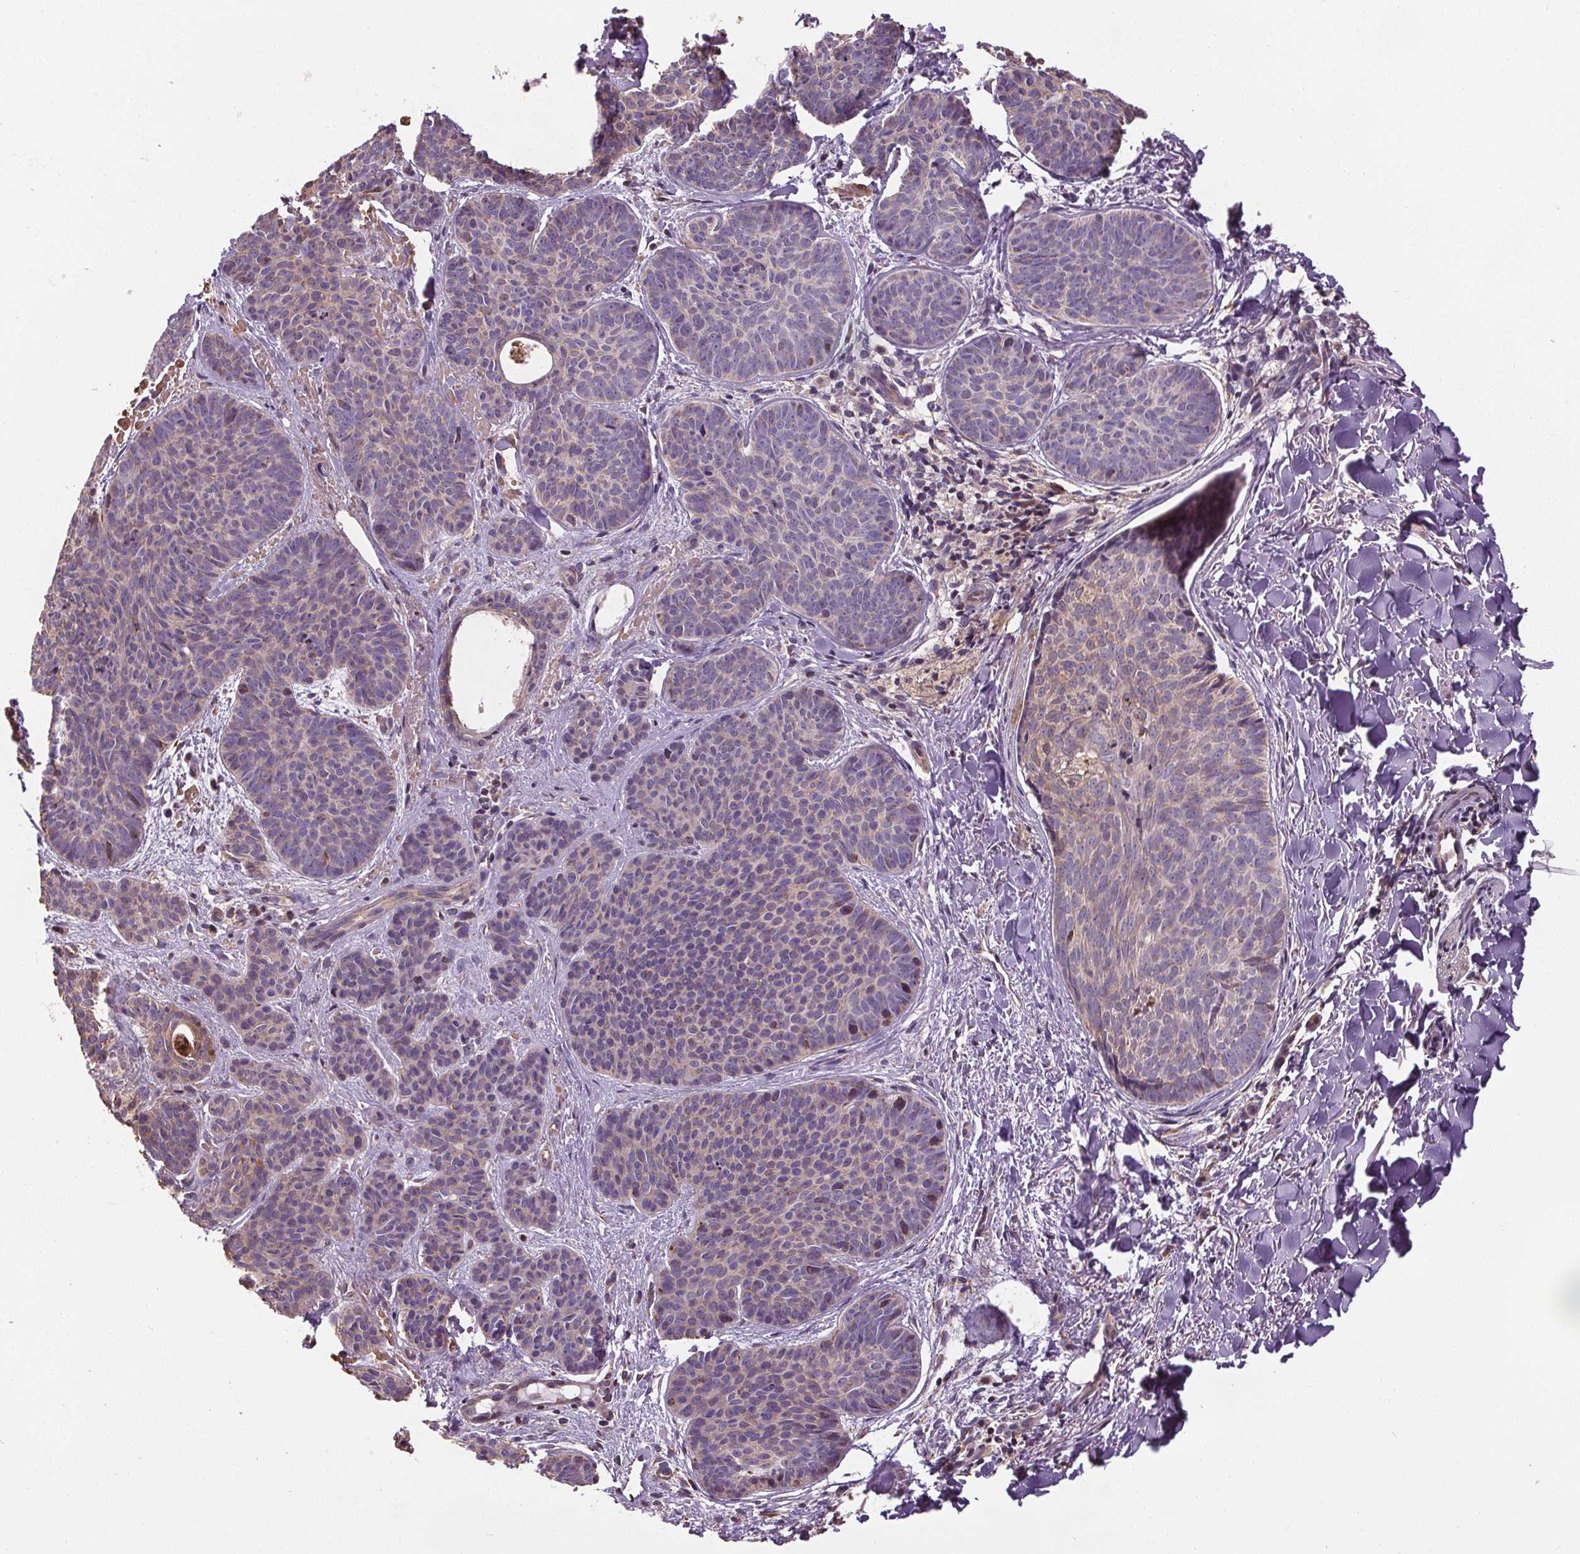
{"staining": {"intensity": "weak", "quantity": "25%-75%", "location": "cytoplasmic/membranous"}, "tissue": "skin cancer", "cell_type": "Tumor cells", "image_type": "cancer", "snomed": [{"axis": "morphology", "description": "Basal cell carcinoma"}, {"axis": "topography", "description": "Skin"}], "caption": "This image shows IHC staining of skin cancer (basal cell carcinoma), with low weak cytoplasmic/membranous expression in about 25%-75% of tumor cells.", "gene": "ZNF548", "patient": {"sex": "female", "age": 82}}